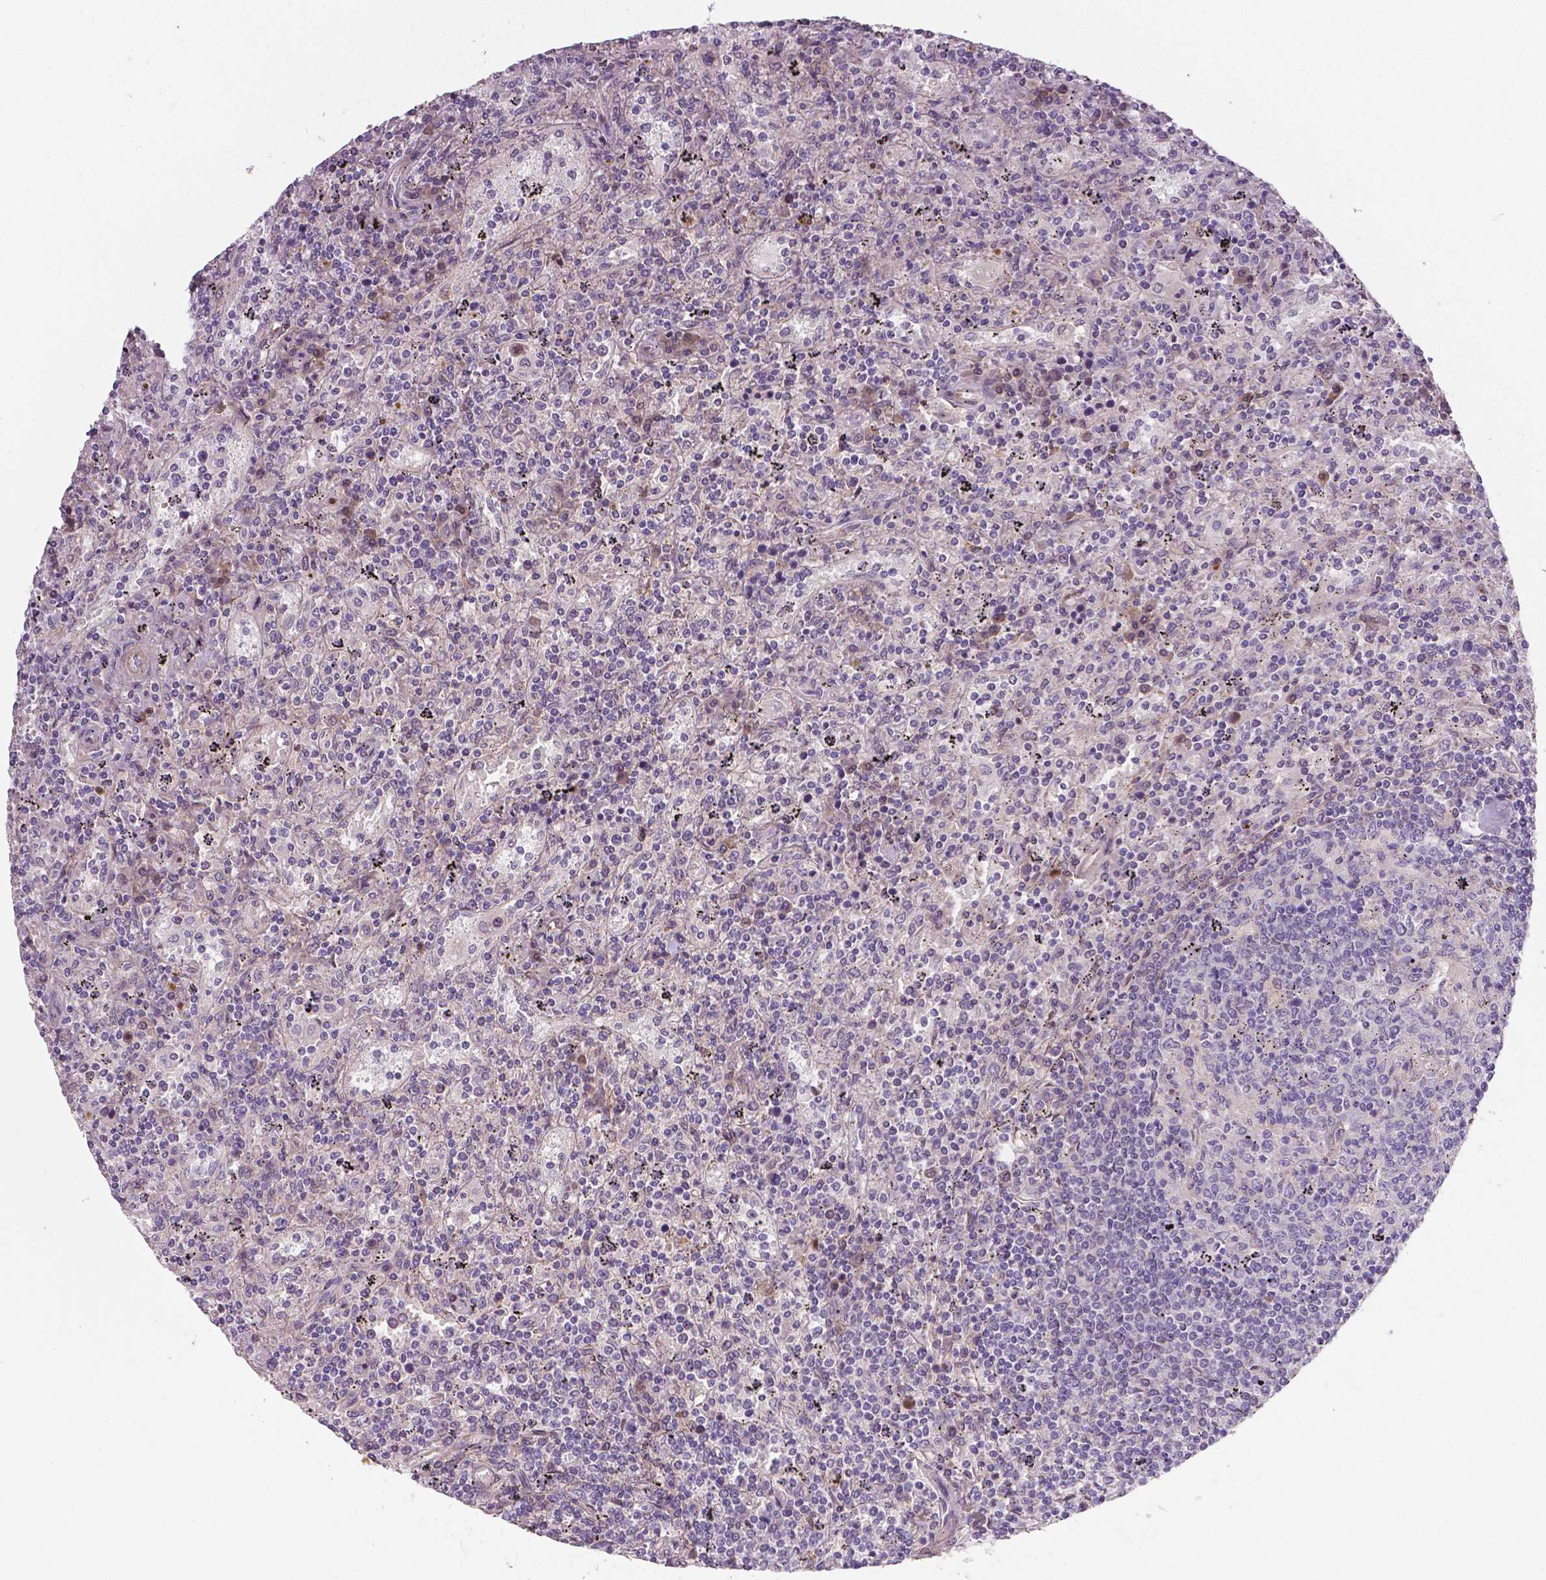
{"staining": {"intensity": "negative", "quantity": "none", "location": "none"}, "tissue": "lymphoma", "cell_type": "Tumor cells", "image_type": "cancer", "snomed": [{"axis": "morphology", "description": "Malignant lymphoma, non-Hodgkin's type, Low grade"}, {"axis": "topography", "description": "Spleen"}], "caption": "High magnification brightfield microscopy of lymphoma stained with DAB (3,3'-diaminobenzidine) (brown) and counterstained with hematoxylin (blue): tumor cells show no significant staining.", "gene": "FLT1", "patient": {"sex": "male", "age": 62}}